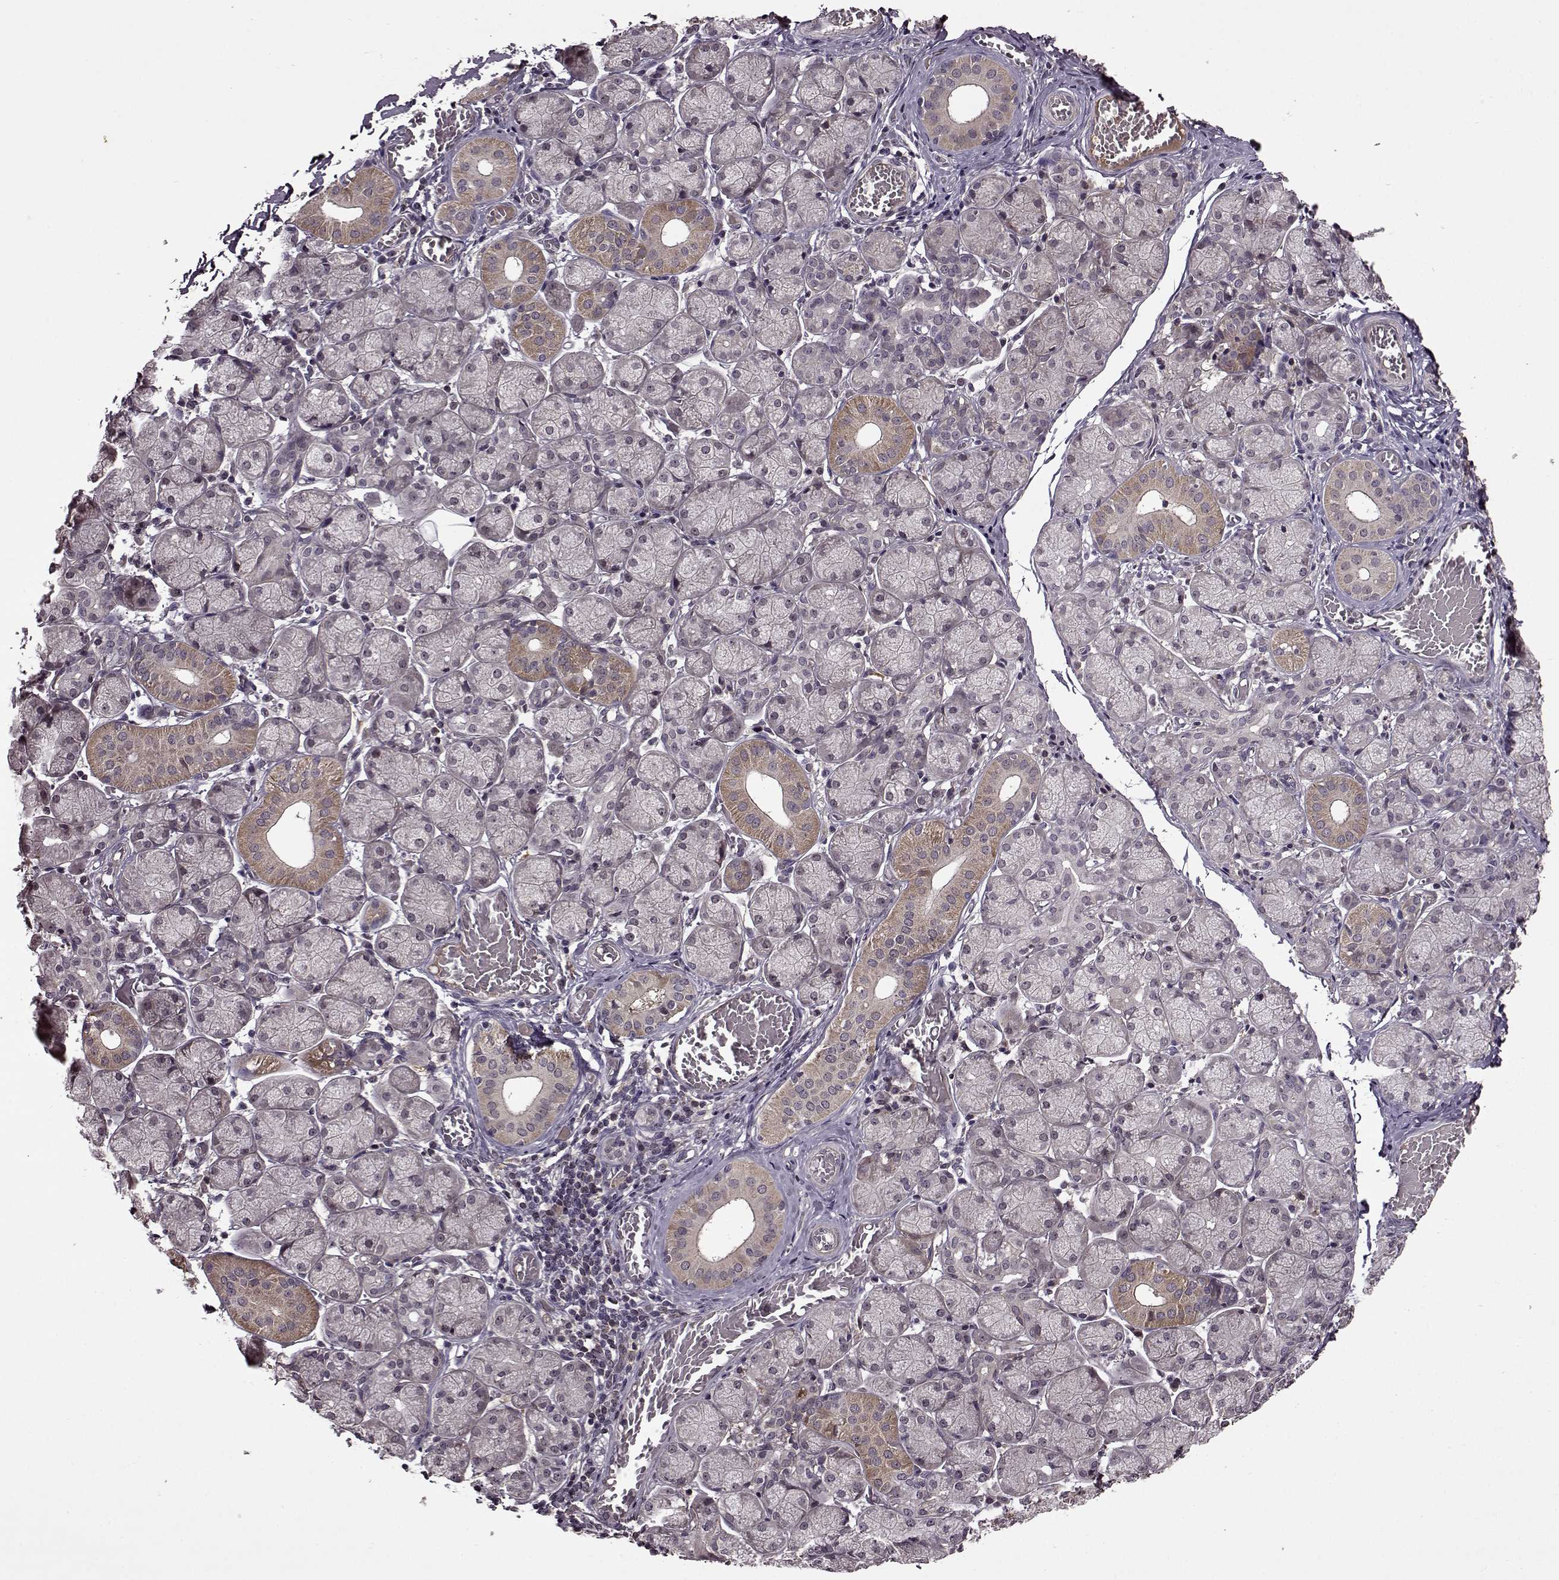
{"staining": {"intensity": "weak", "quantity": "<25%", "location": "cytoplasmic/membranous"}, "tissue": "salivary gland", "cell_type": "Glandular cells", "image_type": "normal", "snomed": [{"axis": "morphology", "description": "Normal tissue, NOS"}, {"axis": "topography", "description": "Salivary gland"}, {"axis": "topography", "description": "Peripheral nerve tissue"}], "caption": "Salivary gland was stained to show a protein in brown. There is no significant positivity in glandular cells. The staining is performed using DAB (3,3'-diaminobenzidine) brown chromogen with nuclei counter-stained in using hematoxylin.", "gene": "MAIP1", "patient": {"sex": "female", "age": 24}}